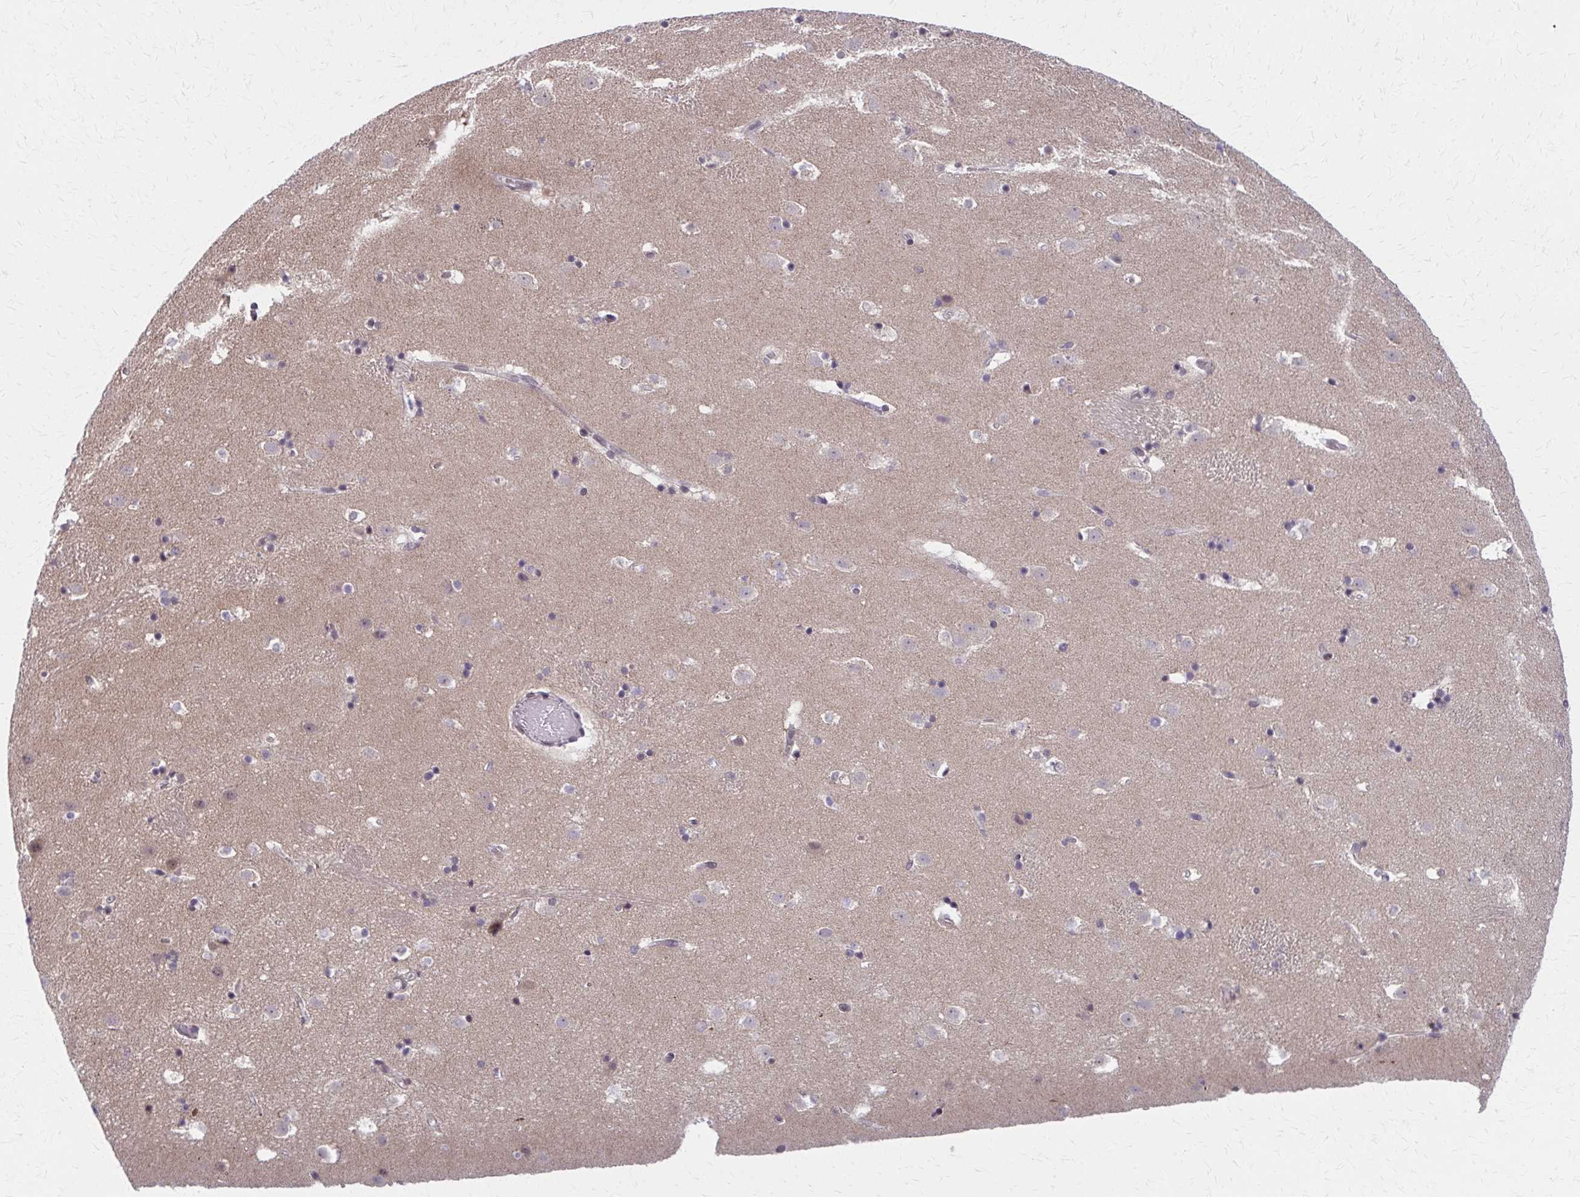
{"staining": {"intensity": "negative", "quantity": "none", "location": "none"}, "tissue": "caudate", "cell_type": "Glial cells", "image_type": "normal", "snomed": [{"axis": "morphology", "description": "Normal tissue, NOS"}, {"axis": "topography", "description": "Lateral ventricle wall"}], "caption": "DAB immunohistochemical staining of benign human caudate displays no significant positivity in glial cells.", "gene": "SETBP1", "patient": {"sex": "male", "age": 37}}